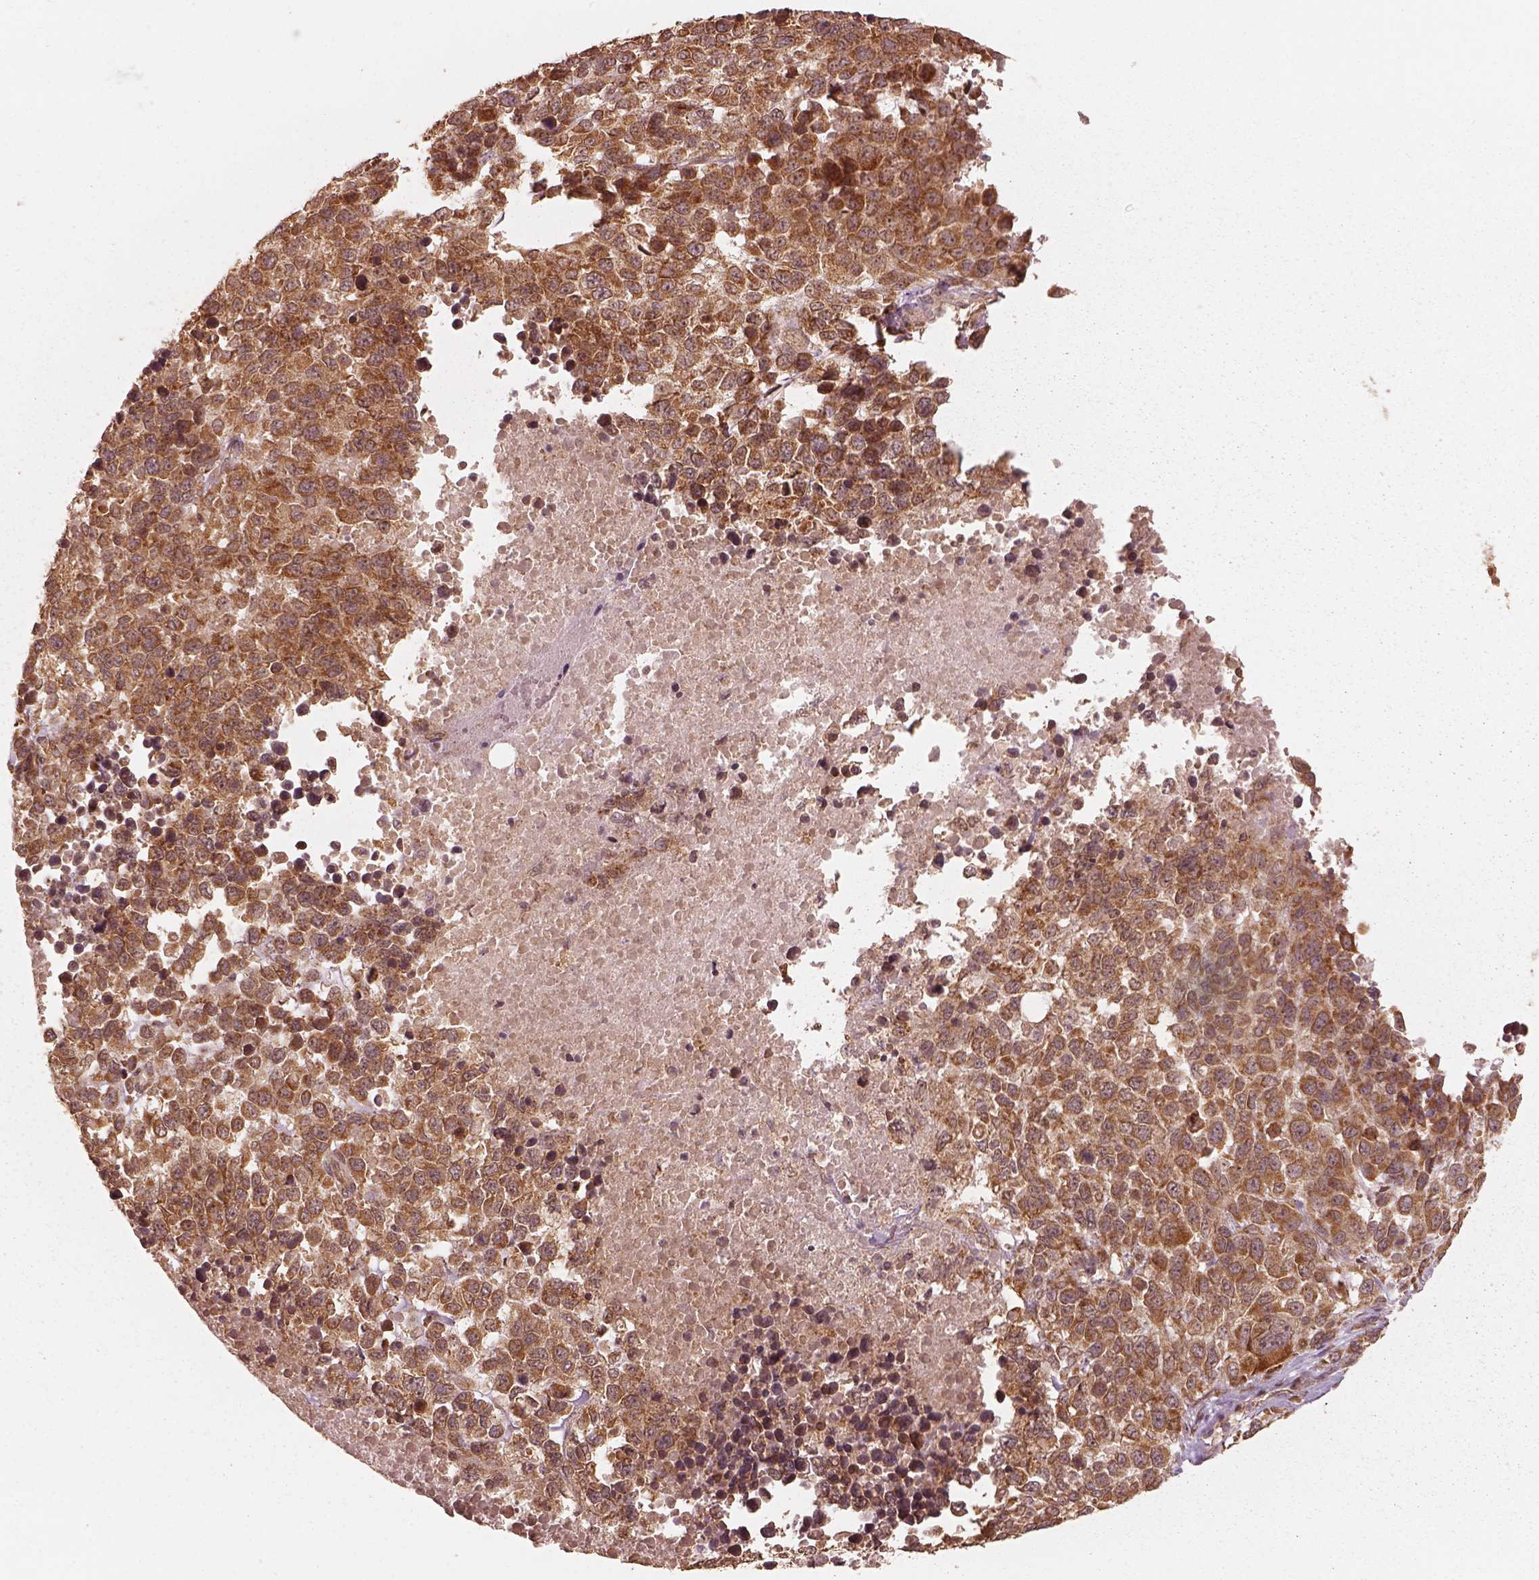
{"staining": {"intensity": "strong", "quantity": ">75%", "location": "cytoplasmic/membranous"}, "tissue": "melanoma", "cell_type": "Tumor cells", "image_type": "cancer", "snomed": [{"axis": "morphology", "description": "Malignant melanoma, Metastatic site"}, {"axis": "topography", "description": "Skin"}], "caption": "IHC histopathology image of melanoma stained for a protein (brown), which demonstrates high levels of strong cytoplasmic/membranous expression in about >75% of tumor cells.", "gene": "DNAJC25", "patient": {"sex": "male", "age": 84}}